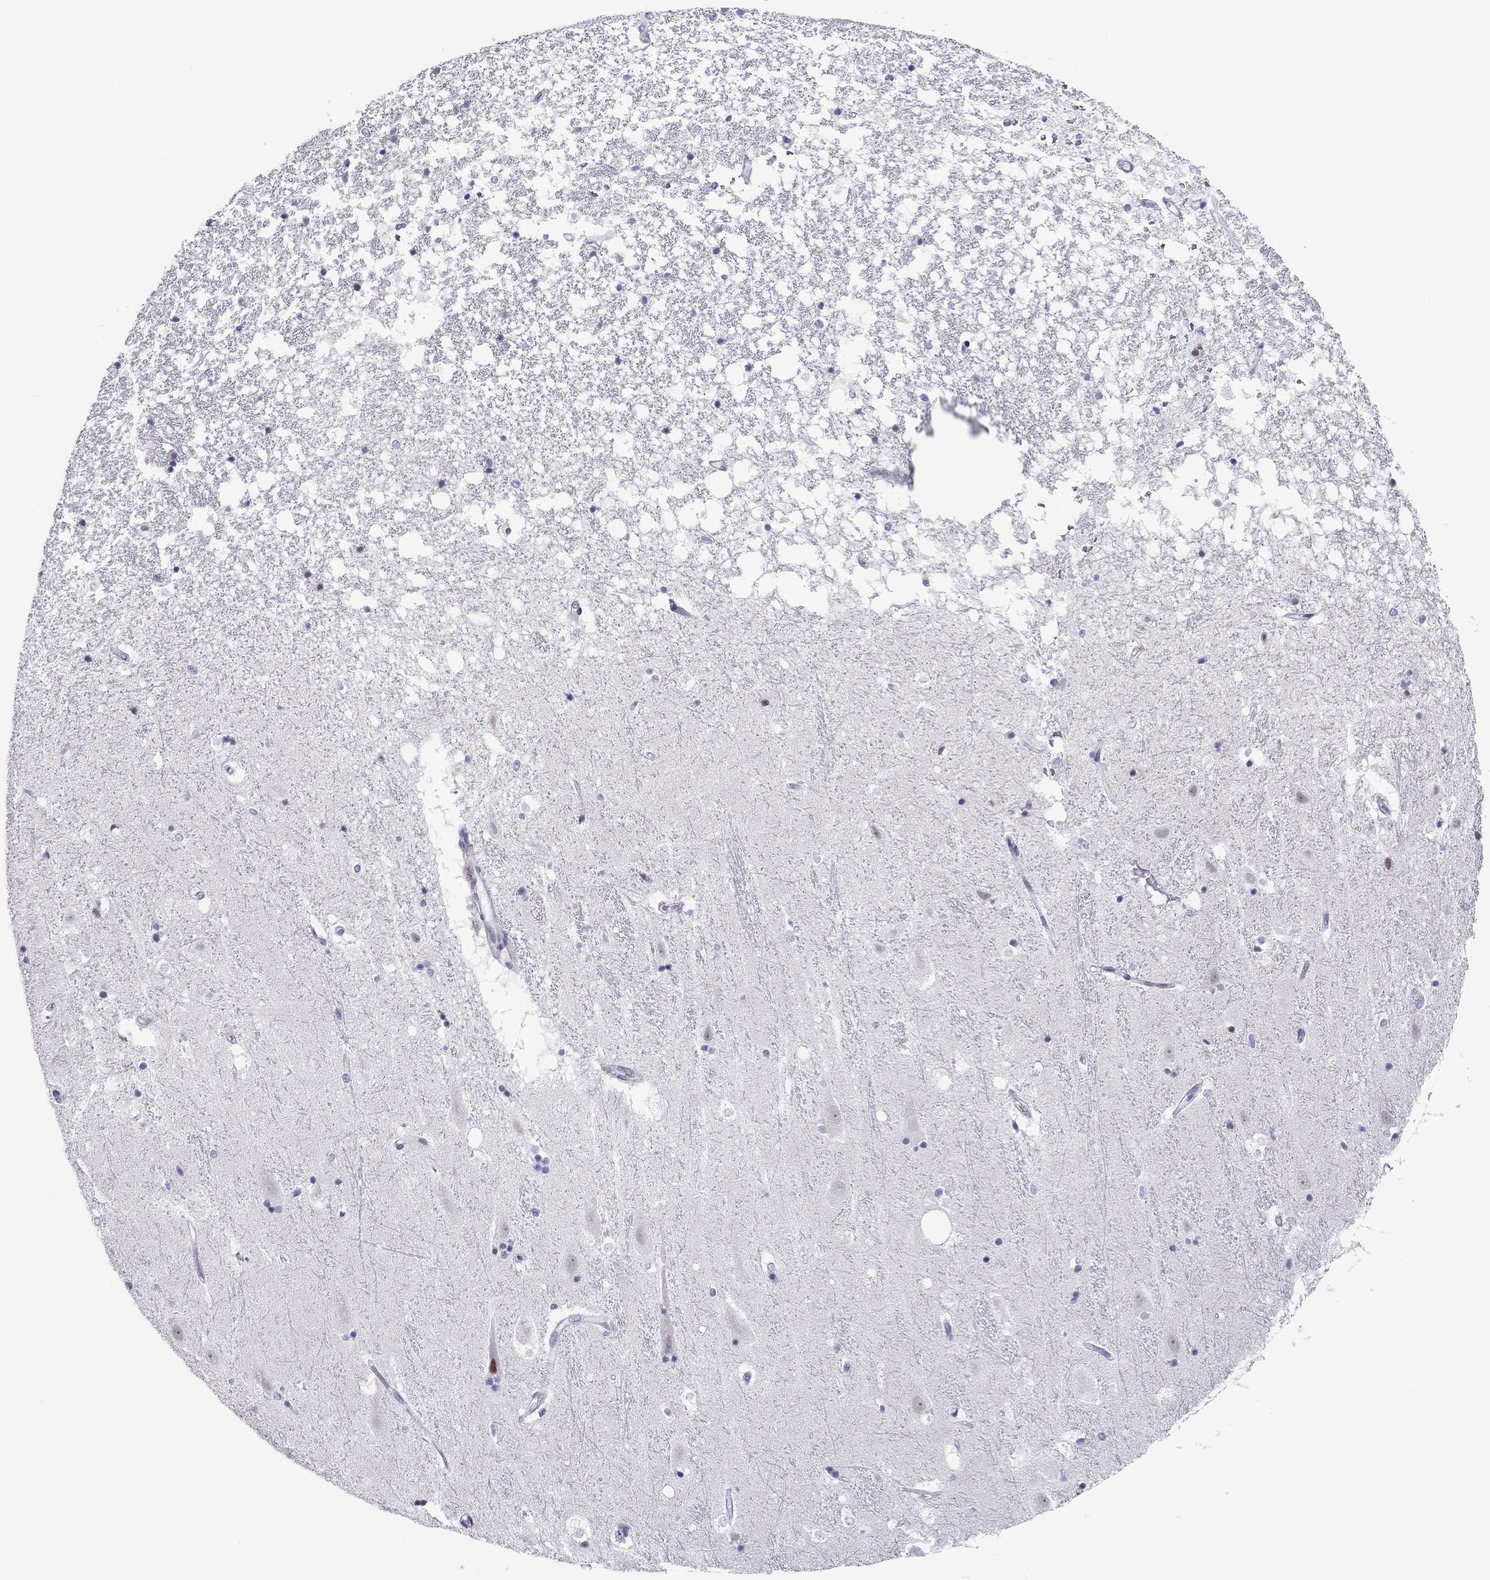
{"staining": {"intensity": "negative", "quantity": "none", "location": "none"}, "tissue": "hippocampus", "cell_type": "Glial cells", "image_type": "normal", "snomed": [{"axis": "morphology", "description": "Normal tissue, NOS"}, {"axis": "topography", "description": "Hippocampus"}], "caption": "Micrograph shows no protein staining in glial cells of normal hippocampus.", "gene": "ZNF646", "patient": {"sex": "male", "age": 49}}